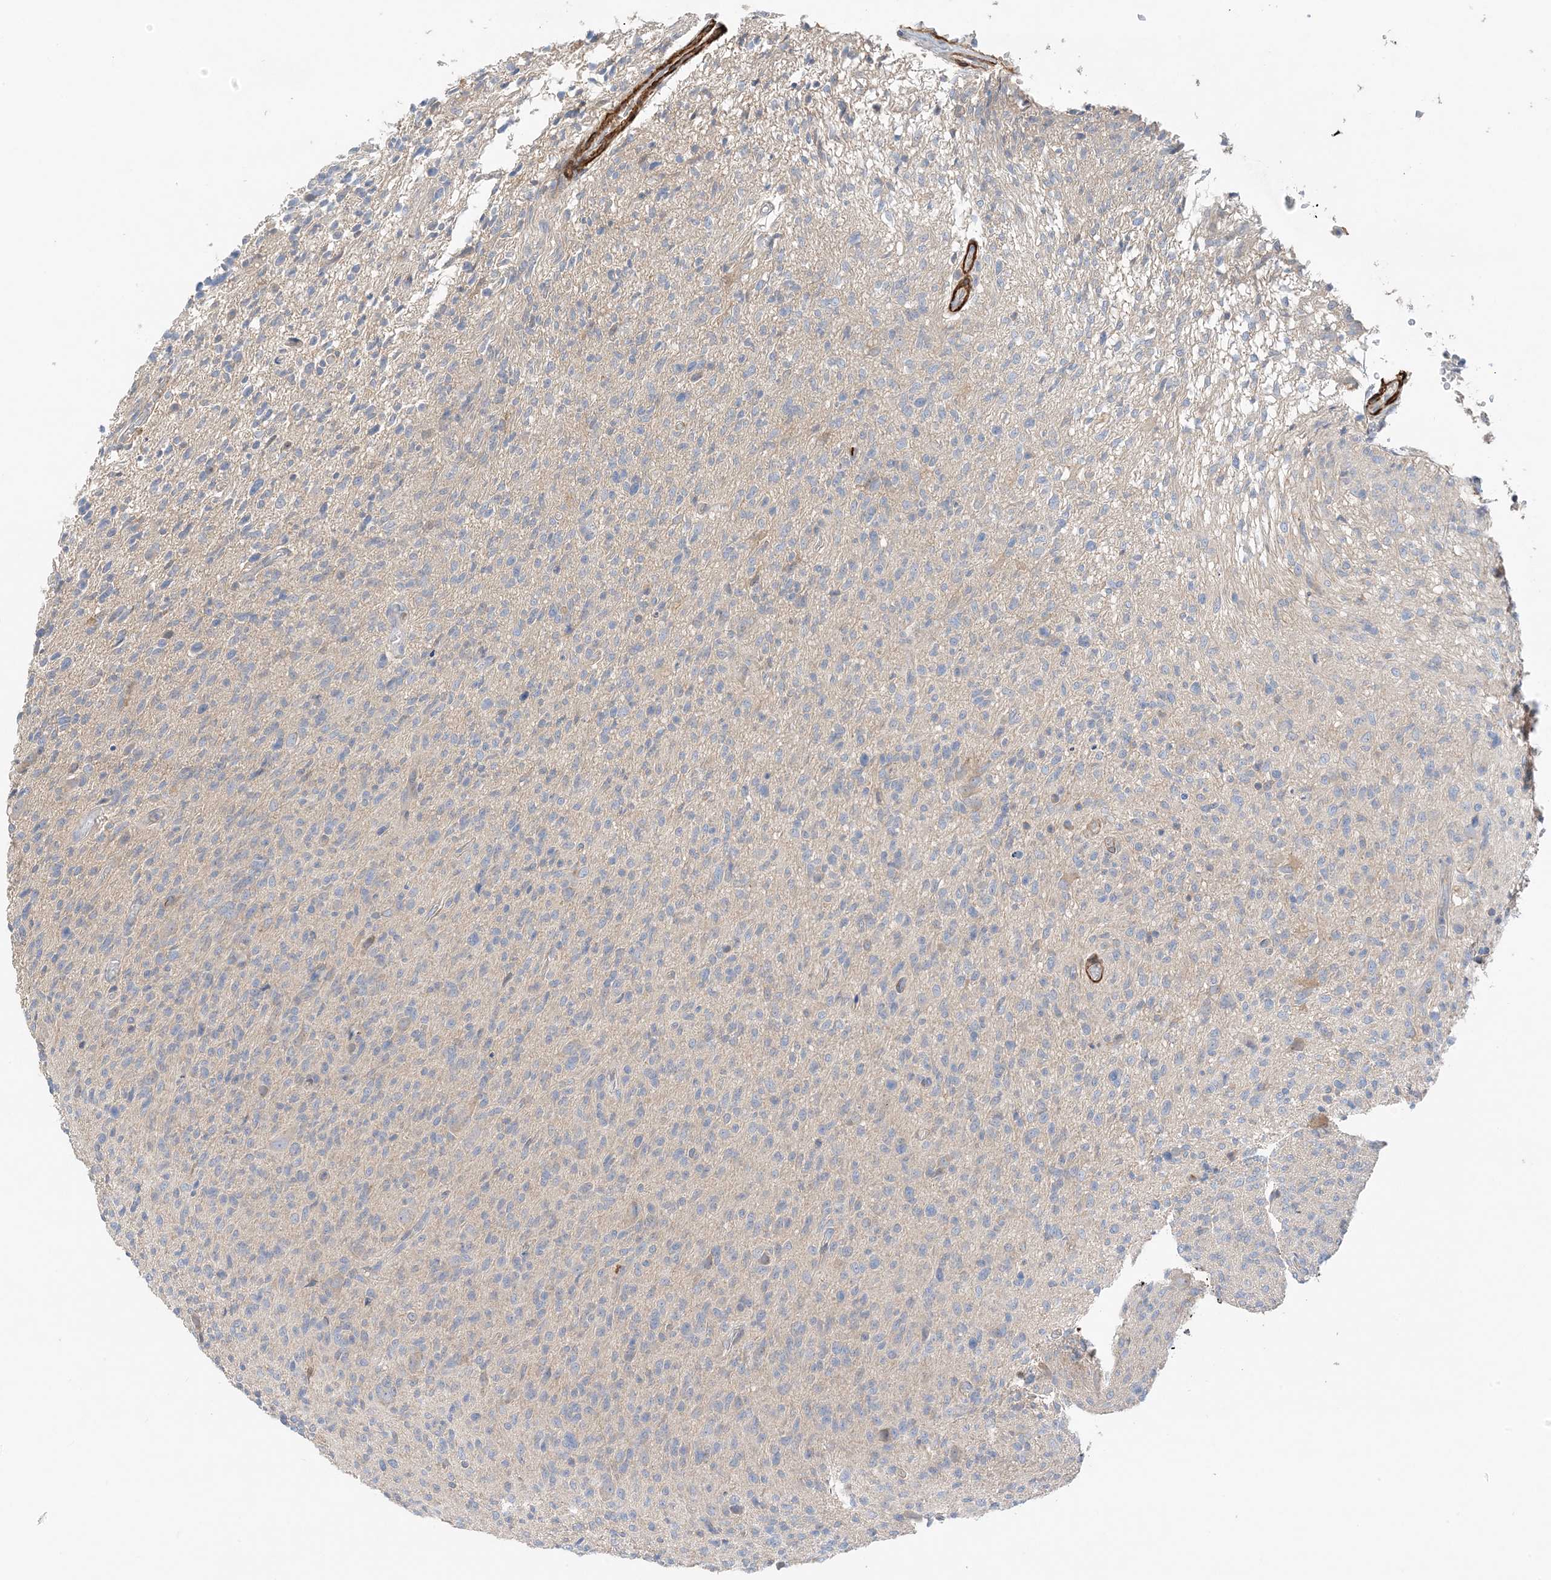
{"staining": {"intensity": "negative", "quantity": "none", "location": "none"}, "tissue": "glioma", "cell_type": "Tumor cells", "image_type": "cancer", "snomed": [{"axis": "morphology", "description": "Glioma, malignant, High grade"}, {"axis": "topography", "description": "Brain"}], "caption": "A micrograph of malignant high-grade glioma stained for a protein displays no brown staining in tumor cells.", "gene": "KIFBP", "patient": {"sex": "female", "age": 57}}